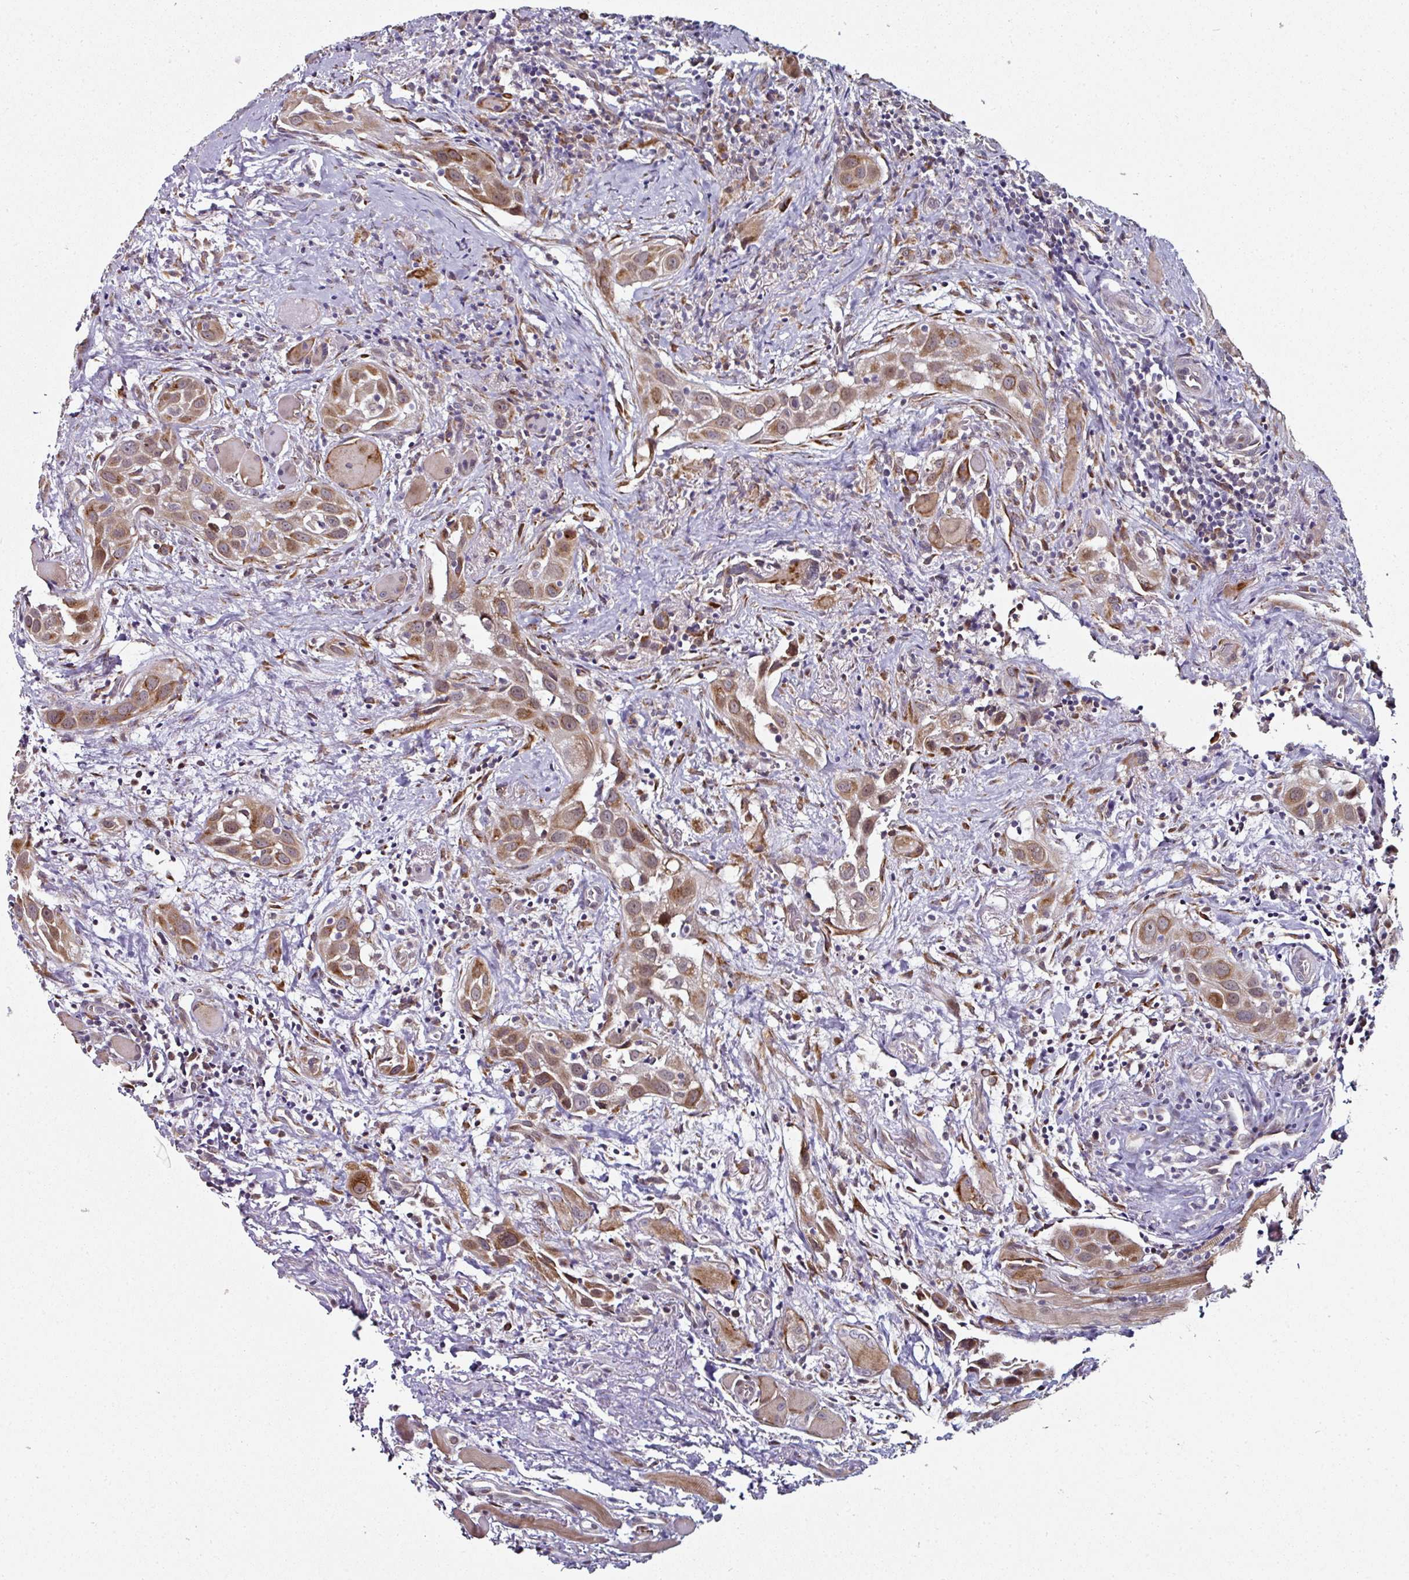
{"staining": {"intensity": "moderate", "quantity": ">75%", "location": "cytoplasmic/membranous"}, "tissue": "head and neck cancer", "cell_type": "Tumor cells", "image_type": "cancer", "snomed": [{"axis": "morphology", "description": "Squamous cell carcinoma, NOS"}, {"axis": "topography", "description": "Oral tissue"}, {"axis": "topography", "description": "Head-Neck"}], "caption": "The micrograph reveals staining of head and neck cancer (squamous cell carcinoma), revealing moderate cytoplasmic/membranous protein expression (brown color) within tumor cells. (IHC, brightfield microscopy, high magnification).", "gene": "APOLD1", "patient": {"sex": "female", "age": 50}}